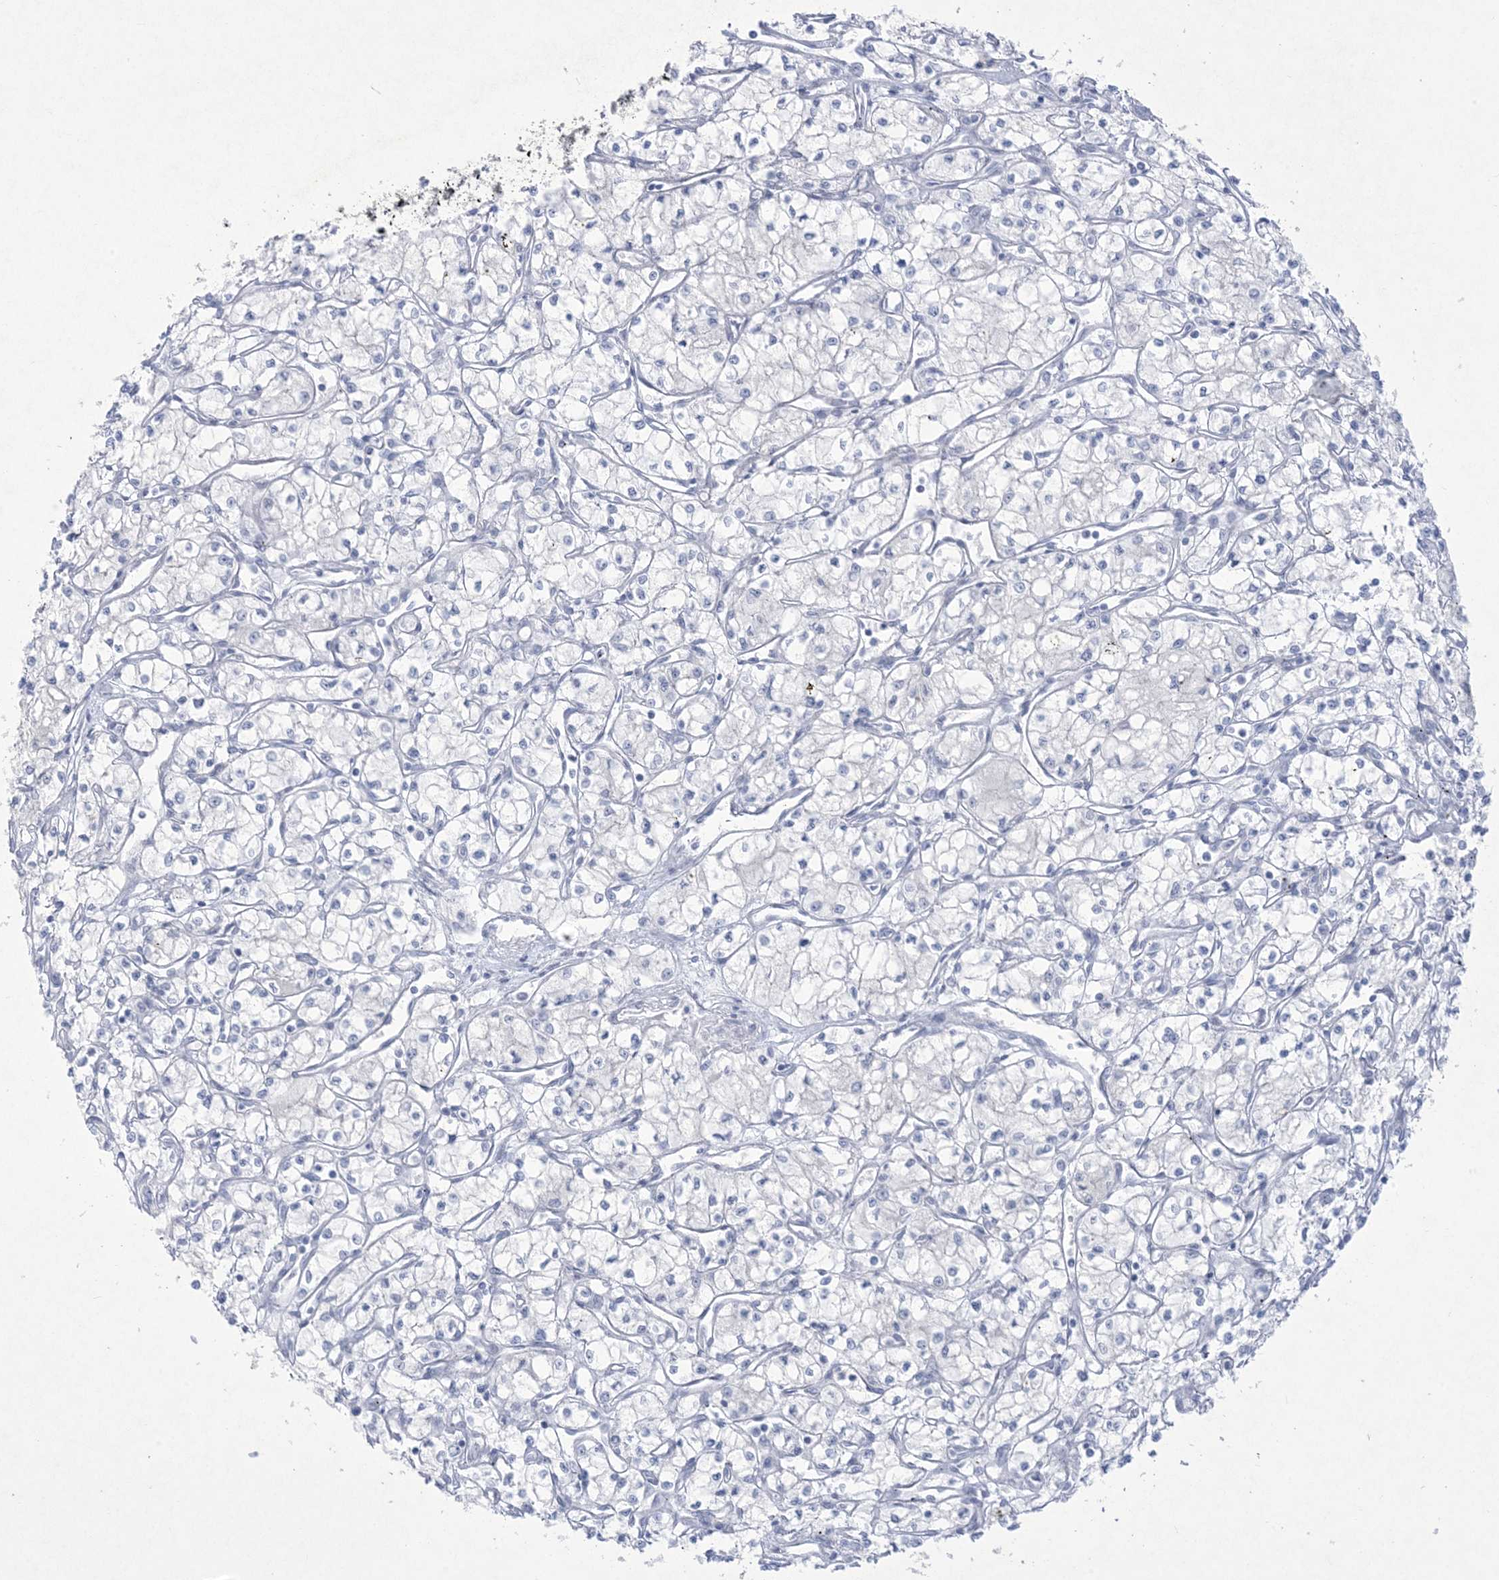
{"staining": {"intensity": "negative", "quantity": "none", "location": "none"}, "tissue": "renal cancer", "cell_type": "Tumor cells", "image_type": "cancer", "snomed": [{"axis": "morphology", "description": "Adenocarcinoma, NOS"}, {"axis": "topography", "description": "Kidney"}], "caption": "A photomicrograph of human renal cancer (adenocarcinoma) is negative for staining in tumor cells.", "gene": "HOMEZ", "patient": {"sex": "male", "age": 59}}